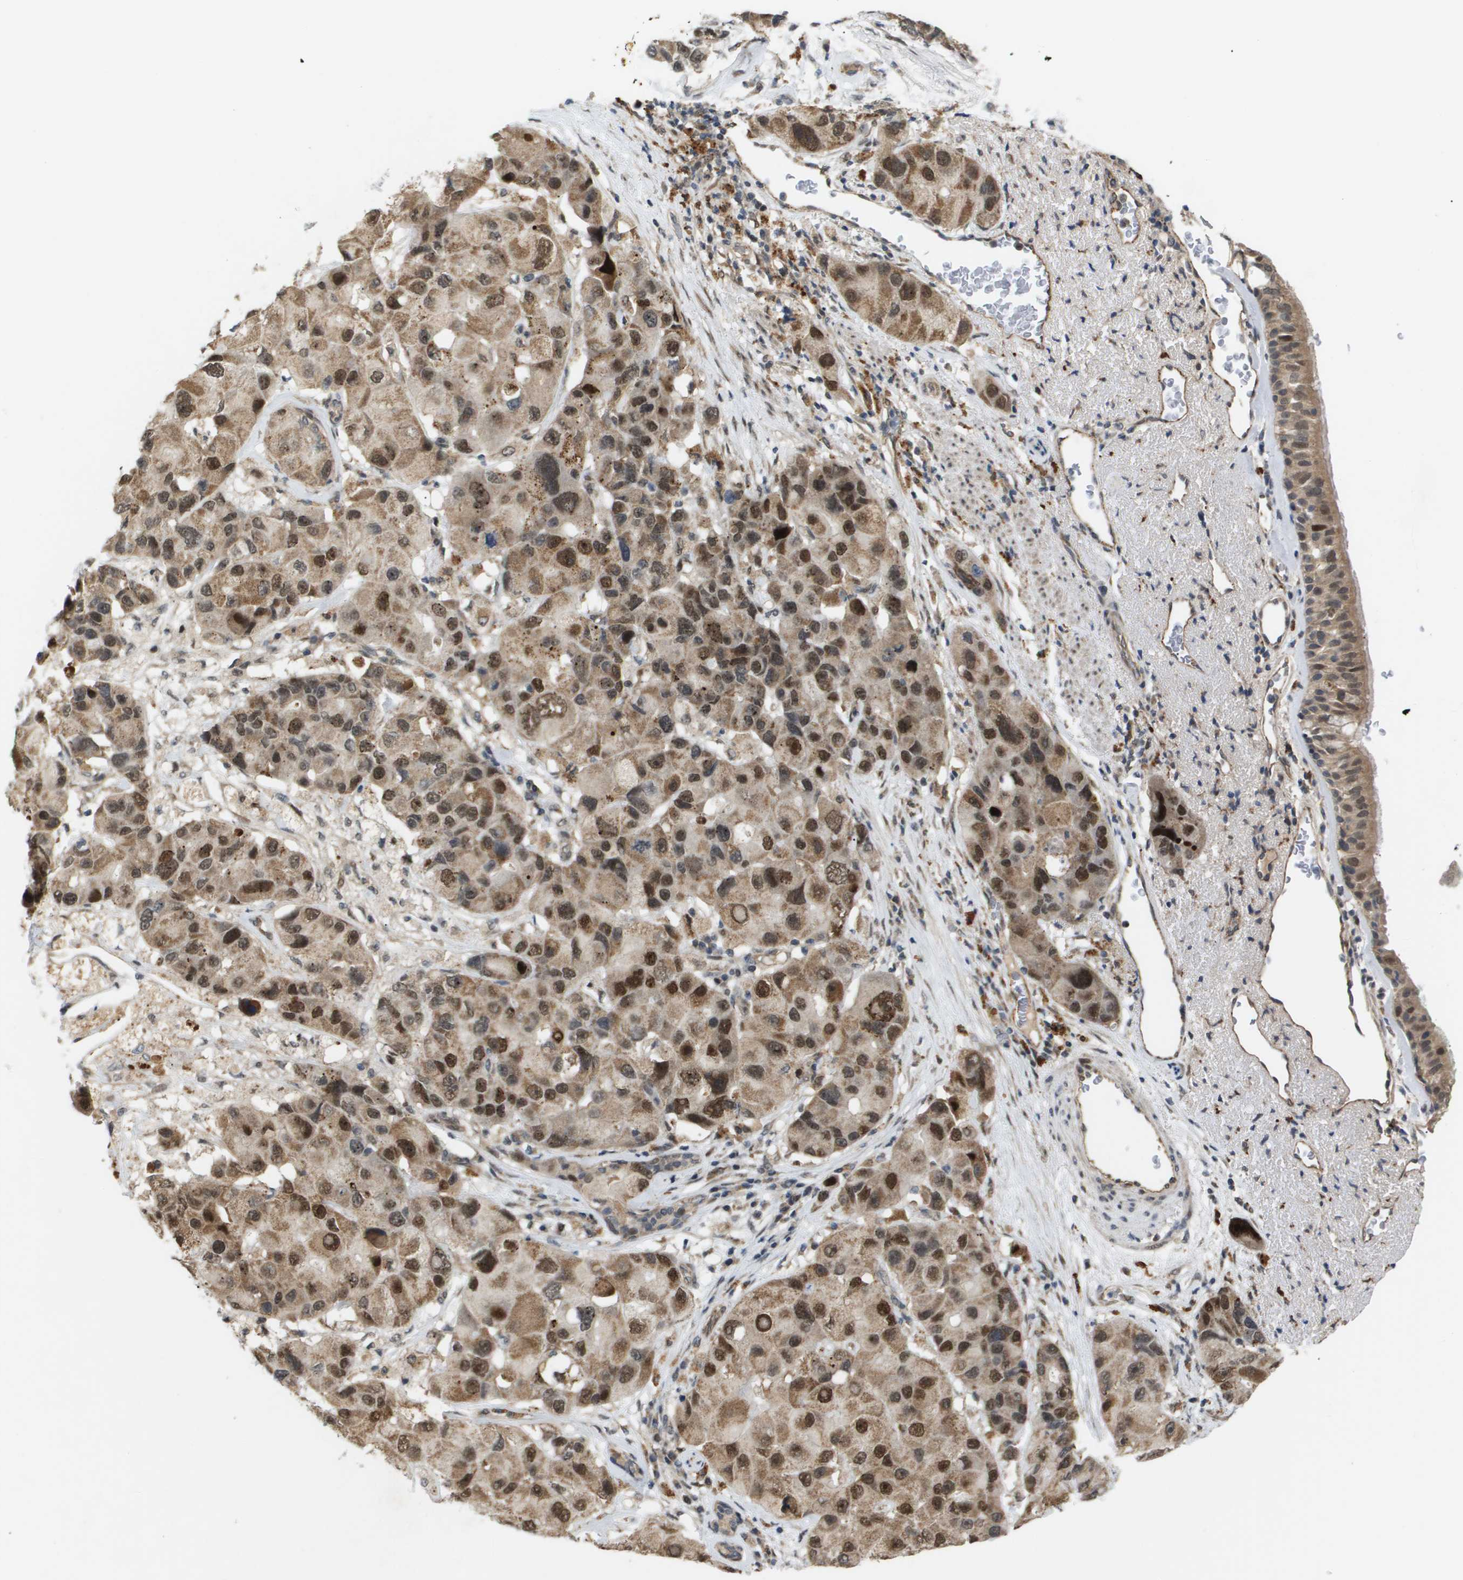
{"staining": {"intensity": "moderate", "quantity": ">75%", "location": "cytoplasmic/membranous,nuclear"}, "tissue": "bronchus", "cell_type": "Respiratory epithelial cells", "image_type": "normal", "snomed": [{"axis": "morphology", "description": "Normal tissue, NOS"}, {"axis": "morphology", "description": "Adenocarcinoma, NOS"}, {"axis": "morphology", "description": "Adenocarcinoma, metastatic, NOS"}, {"axis": "topography", "description": "Lymph node"}, {"axis": "topography", "description": "Bronchus"}, {"axis": "topography", "description": "Lung"}], "caption": "Immunohistochemical staining of normal bronchus demonstrates >75% levels of moderate cytoplasmic/membranous,nuclear protein expression in about >75% of respiratory epithelial cells.", "gene": "PDGFB", "patient": {"sex": "female", "age": 54}}